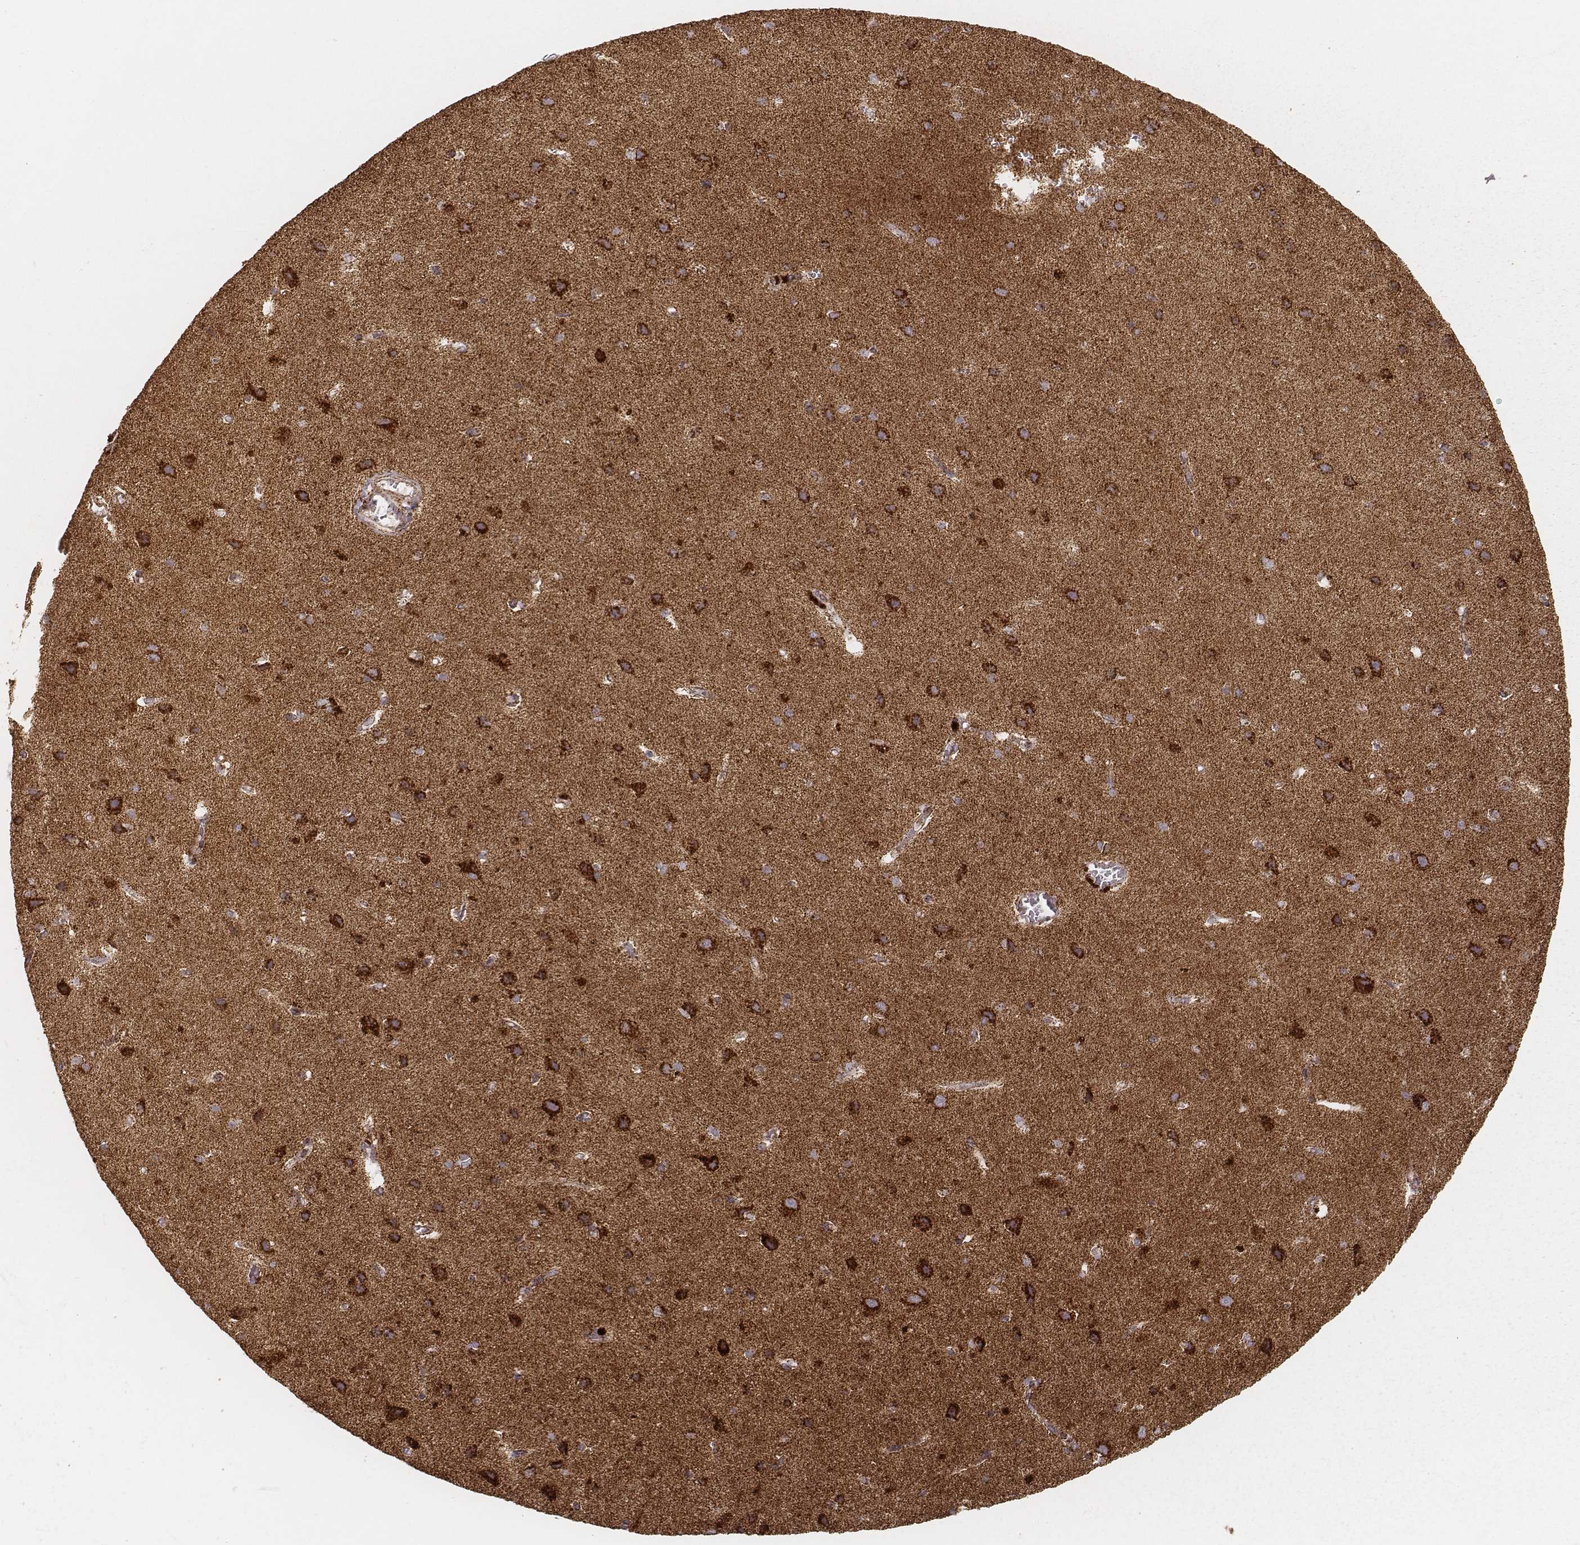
{"staining": {"intensity": "moderate", "quantity": ">75%", "location": "cytoplasmic/membranous"}, "tissue": "cerebral cortex", "cell_type": "Endothelial cells", "image_type": "normal", "snomed": [{"axis": "morphology", "description": "Normal tissue, NOS"}, {"axis": "topography", "description": "Cerebral cortex"}], "caption": "IHC of benign cerebral cortex reveals medium levels of moderate cytoplasmic/membranous positivity in approximately >75% of endothelial cells. (DAB = brown stain, brightfield microscopy at high magnification).", "gene": "CS", "patient": {"sex": "male", "age": 37}}